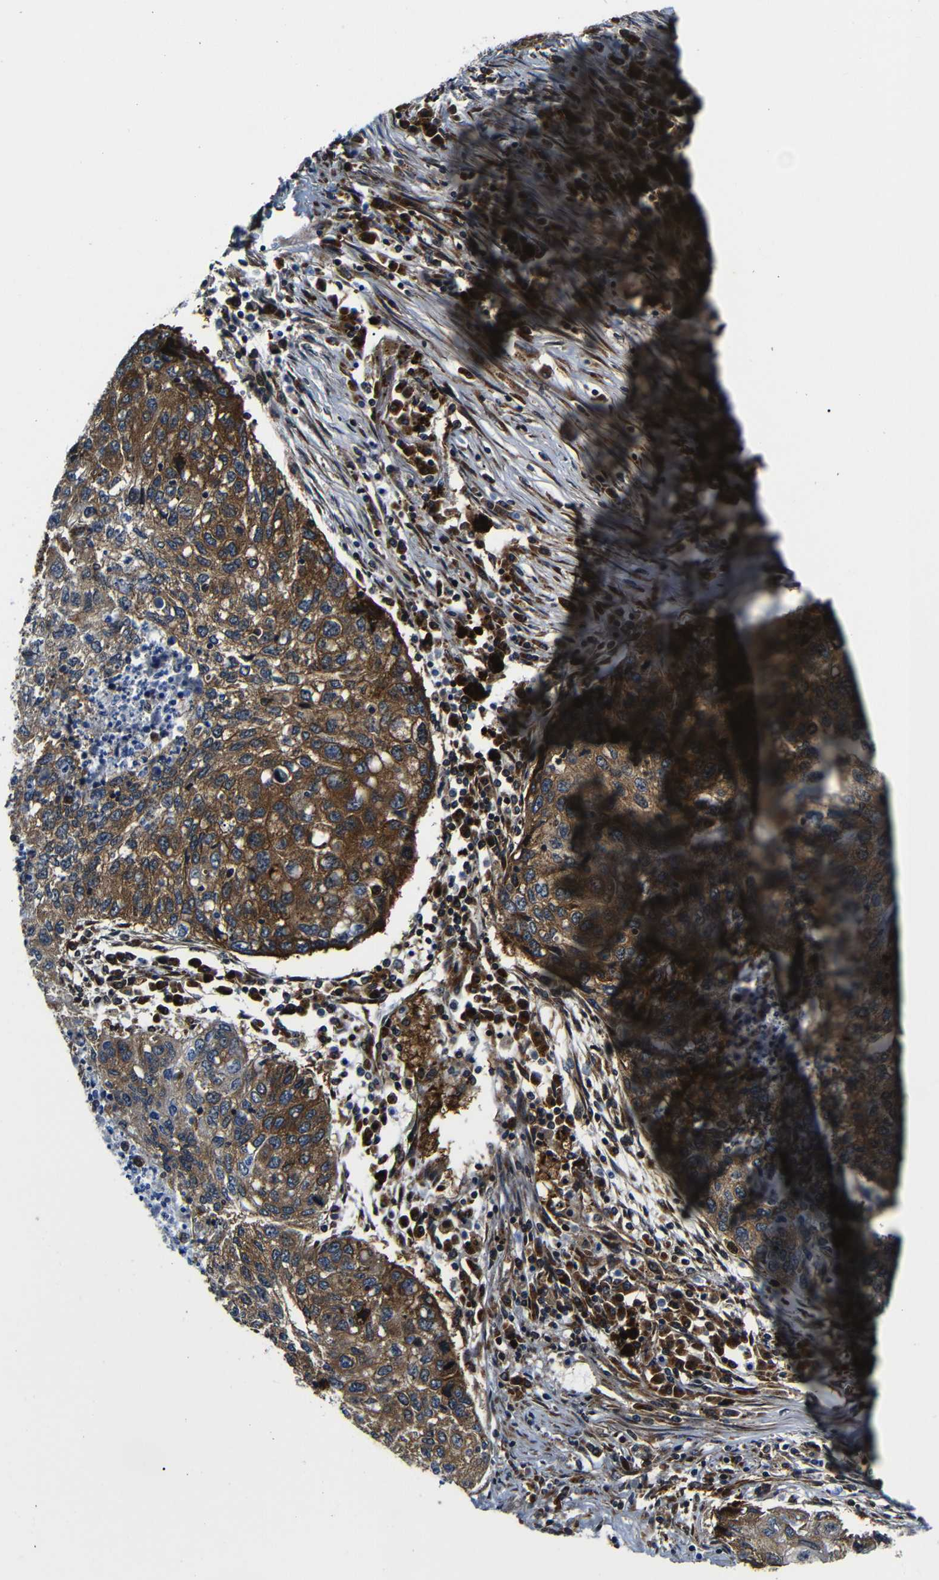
{"staining": {"intensity": "moderate", "quantity": ">75%", "location": "cytoplasmic/membranous"}, "tissue": "lung cancer", "cell_type": "Tumor cells", "image_type": "cancer", "snomed": [{"axis": "morphology", "description": "Squamous cell carcinoma, NOS"}, {"axis": "topography", "description": "Lung"}], "caption": "Immunohistochemistry (IHC) image of human squamous cell carcinoma (lung) stained for a protein (brown), which displays medium levels of moderate cytoplasmic/membranous staining in about >75% of tumor cells.", "gene": "ABCE1", "patient": {"sex": "female", "age": 63}}